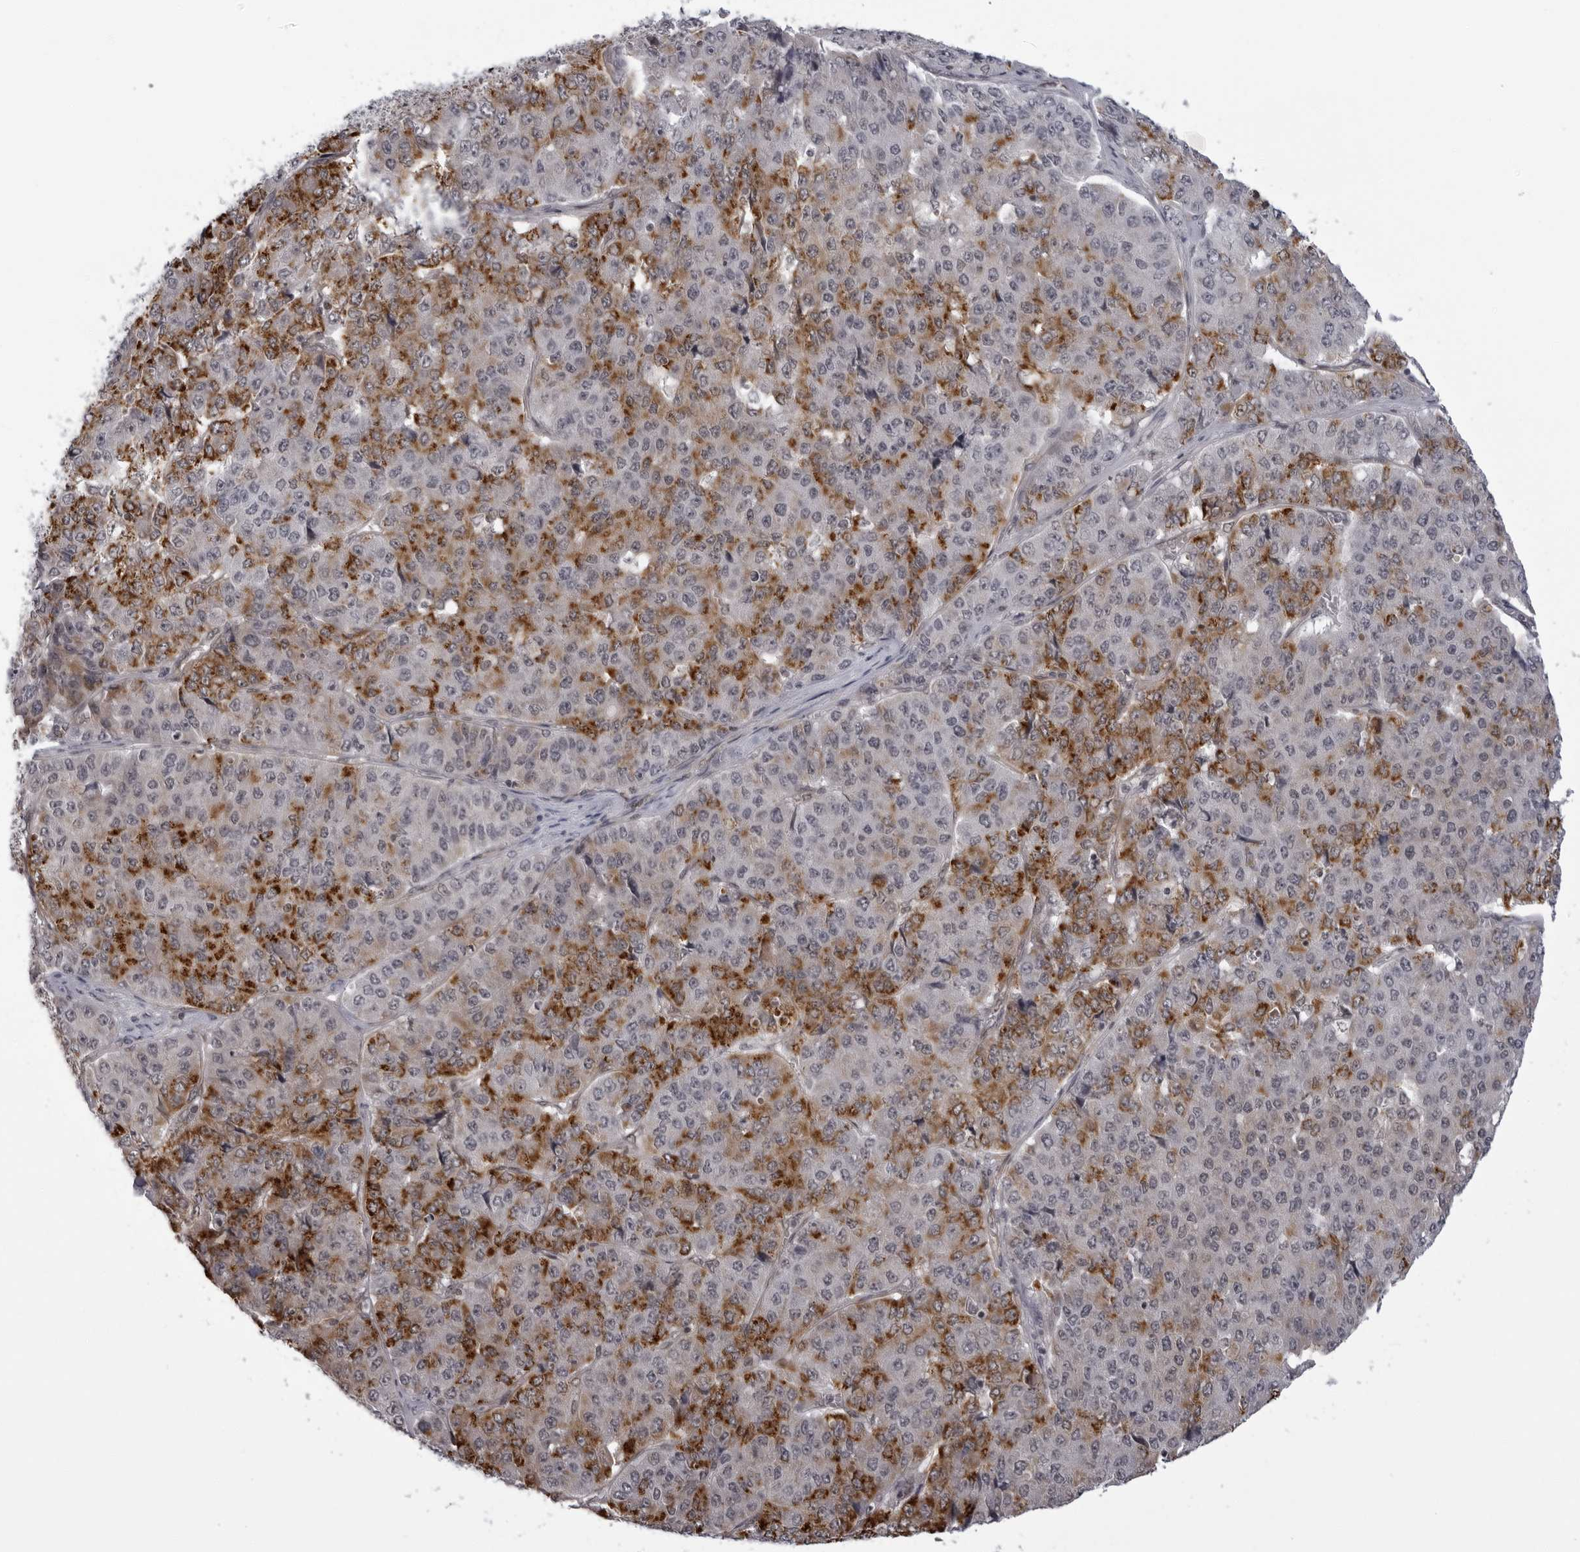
{"staining": {"intensity": "moderate", "quantity": "25%-75%", "location": "cytoplasmic/membranous"}, "tissue": "pancreatic cancer", "cell_type": "Tumor cells", "image_type": "cancer", "snomed": [{"axis": "morphology", "description": "Adenocarcinoma, NOS"}, {"axis": "topography", "description": "Pancreas"}], "caption": "Immunohistochemical staining of human pancreatic cancer (adenocarcinoma) displays moderate cytoplasmic/membranous protein expression in about 25%-75% of tumor cells.", "gene": "MAPK12", "patient": {"sex": "male", "age": 50}}